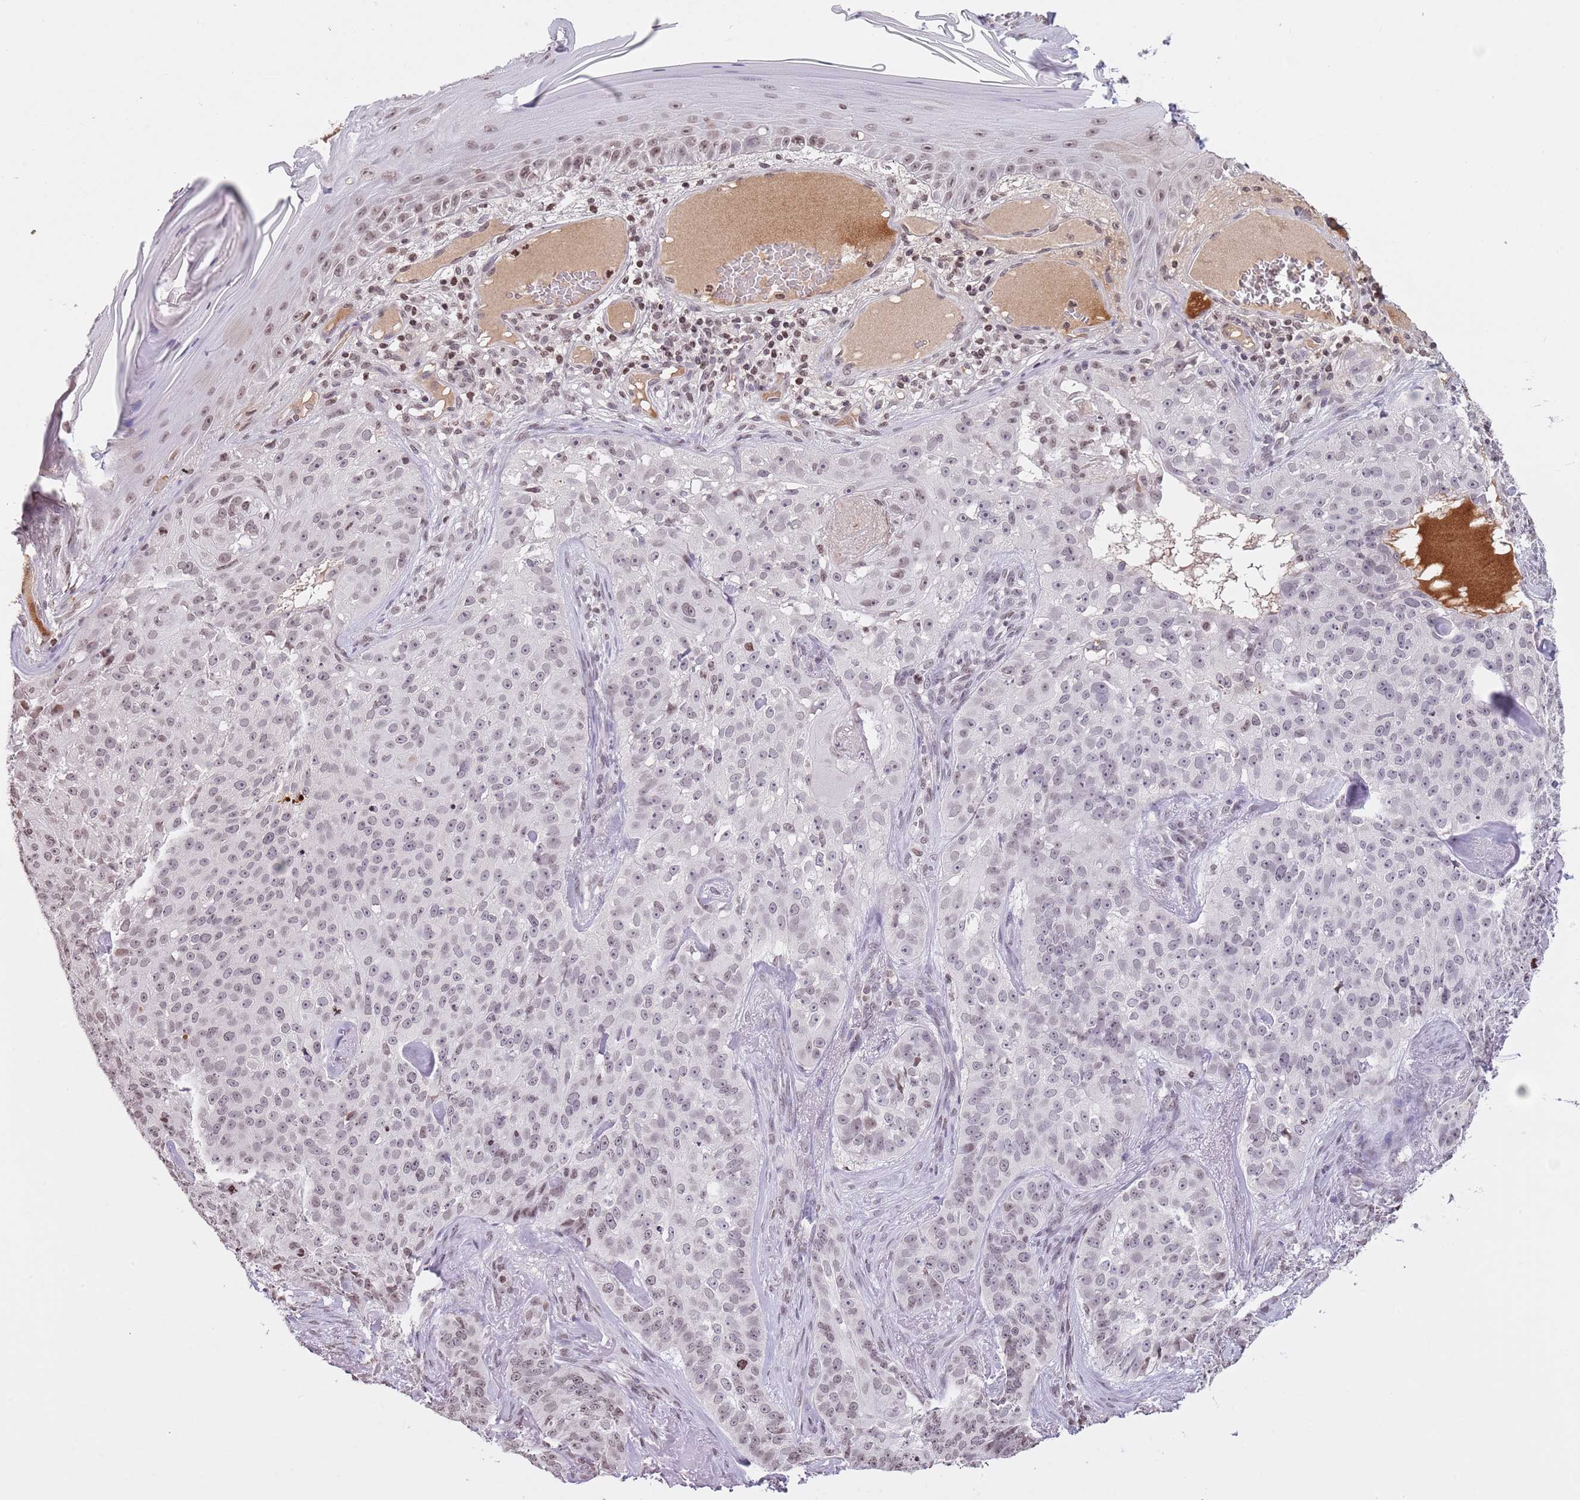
{"staining": {"intensity": "weak", "quantity": "25%-75%", "location": "nuclear"}, "tissue": "skin cancer", "cell_type": "Tumor cells", "image_type": "cancer", "snomed": [{"axis": "morphology", "description": "Basal cell carcinoma"}, {"axis": "topography", "description": "Skin"}], "caption": "Immunohistochemical staining of skin basal cell carcinoma exhibits low levels of weak nuclear protein expression in approximately 25%-75% of tumor cells.", "gene": "KPNA3", "patient": {"sex": "female", "age": 92}}